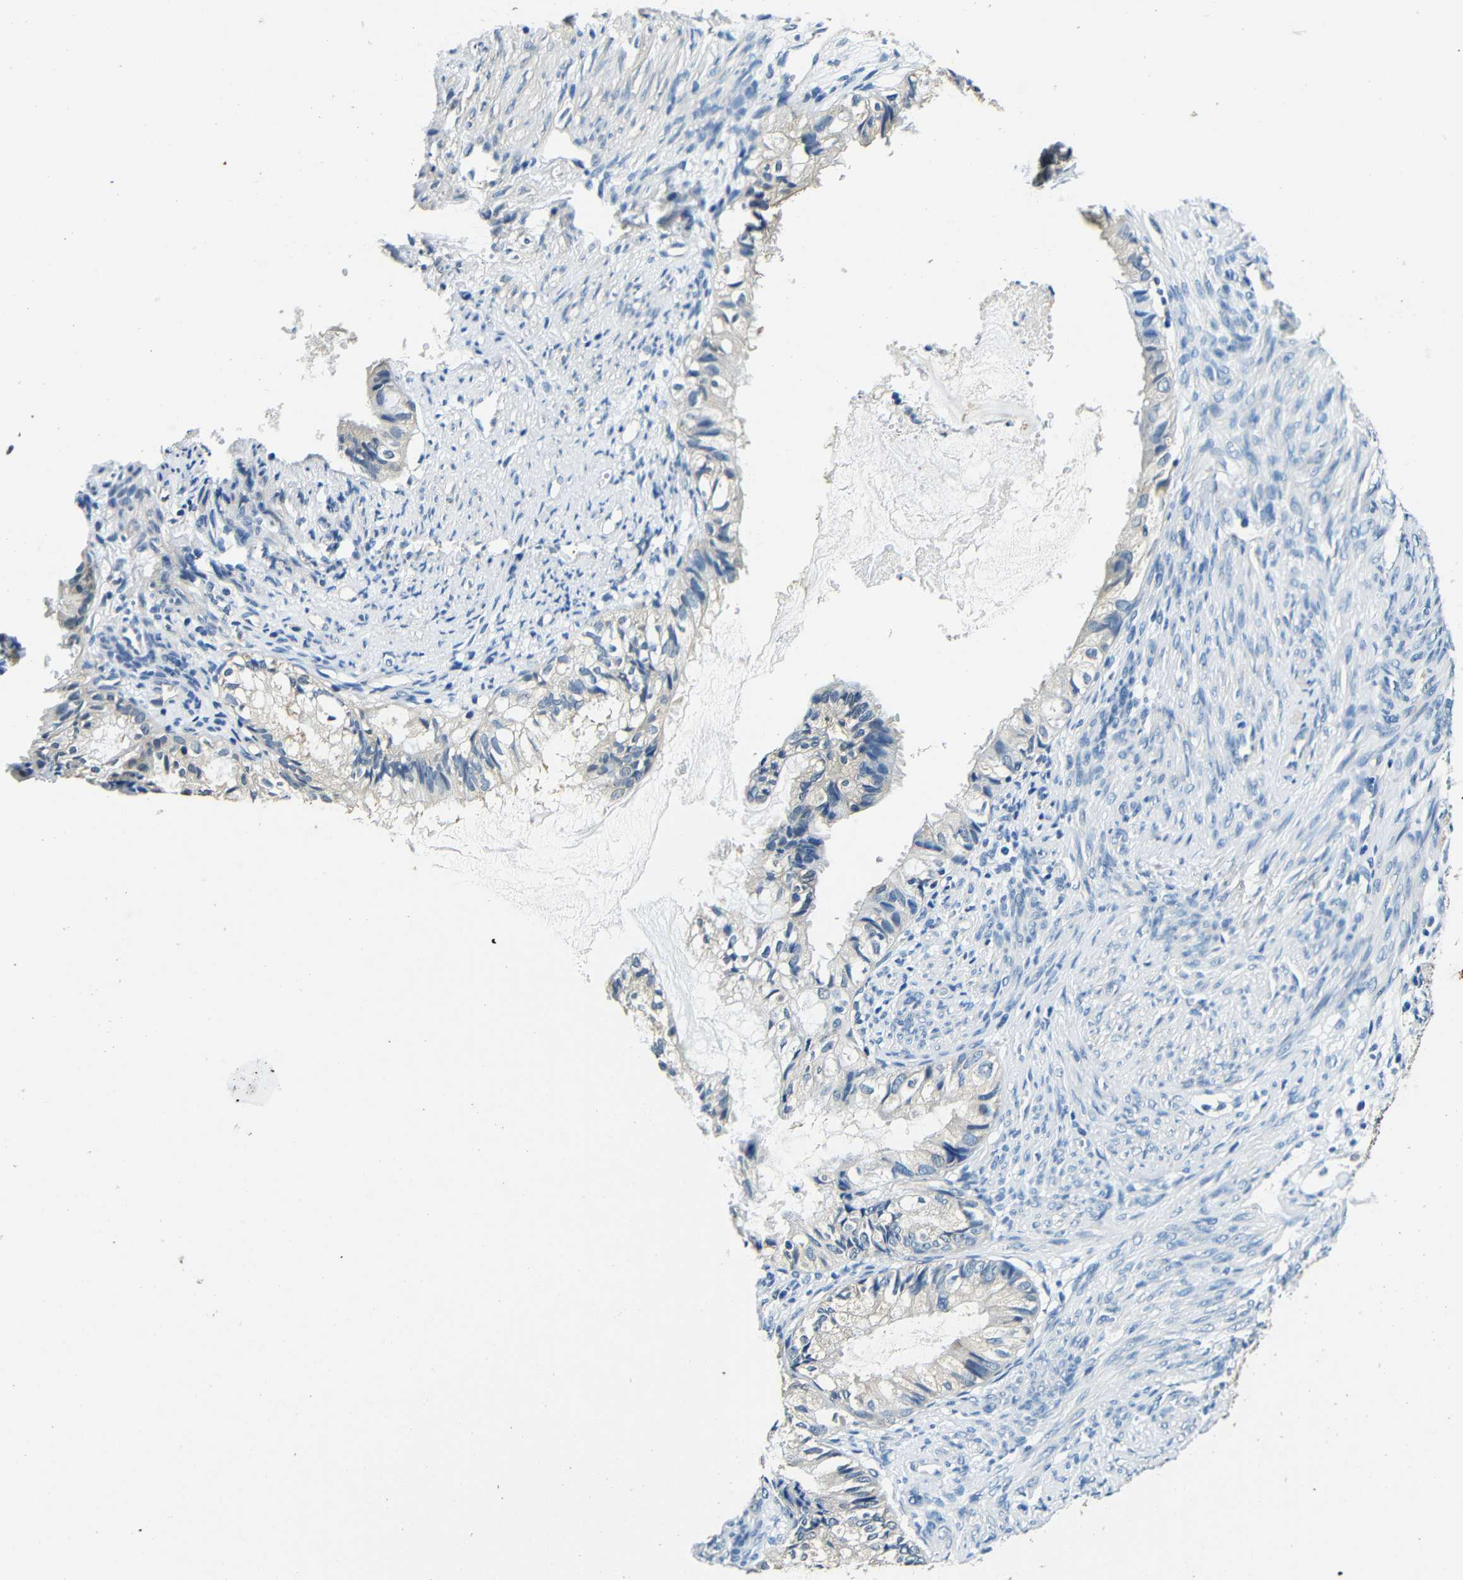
{"staining": {"intensity": "negative", "quantity": "none", "location": "none"}, "tissue": "cervical cancer", "cell_type": "Tumor cells", "image_type": "cancer", "snomed": [{"axis": "morphology", "description": "Normal tissue, NOS"}, {"axis": "morphology", "description": "Adenocarcinoma, NOS"}, {"axis": "topography", "description": "Cervix"}, {"axis": "topography", "description": "Endometrium"}], "caption": "The immunohistochemistry photomicrograph has no significant positivity in tumor cells of cervical cancer (adenocarcinoma) tissue.", "gene": "ADAP1", "patient": {"sex": "female", "age": 86}}